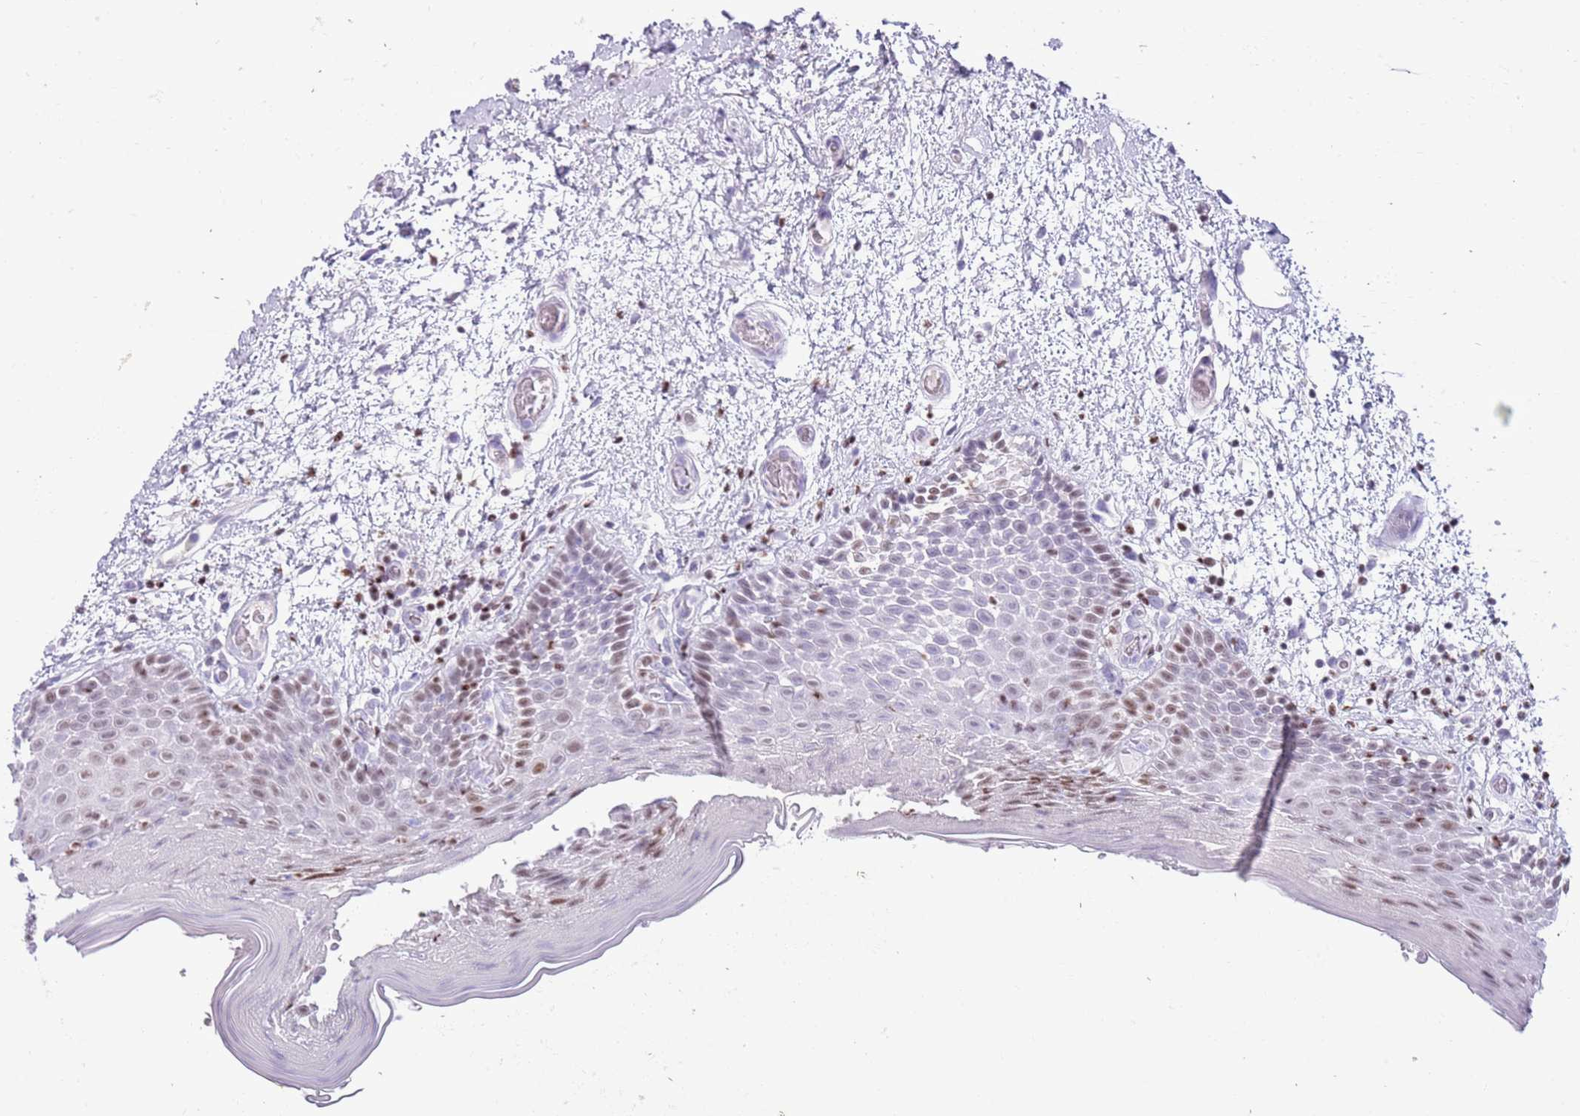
{"staining": {"intensity": "moderate", "quantity": "25%-75%", "location": "nuclear"}, "tissue": "oral mucosa", "cell_type": "Squamous epithelial cells", "image_type": "normal", "snomed": [{"axis": "morphology", "description": "Normal tissue, NOS"}, {"axis": "morphology", "description": "Squamous cell carcinoma, NOS"}, {"axis": "topography", "description": "Oral tissue"}, {"axis": "topography", "description": "Tounge, NOS"}, {"axis": "topography", "description": "Head-Neck"}], "caption": "The image shows staining of unremarkable oral mucosa, revealing moderate nuclear protein positivity (brown color) within squamous epithelial cells.", "gene": "BCL11B", "patient": {"sex": "male", "age": 76}}